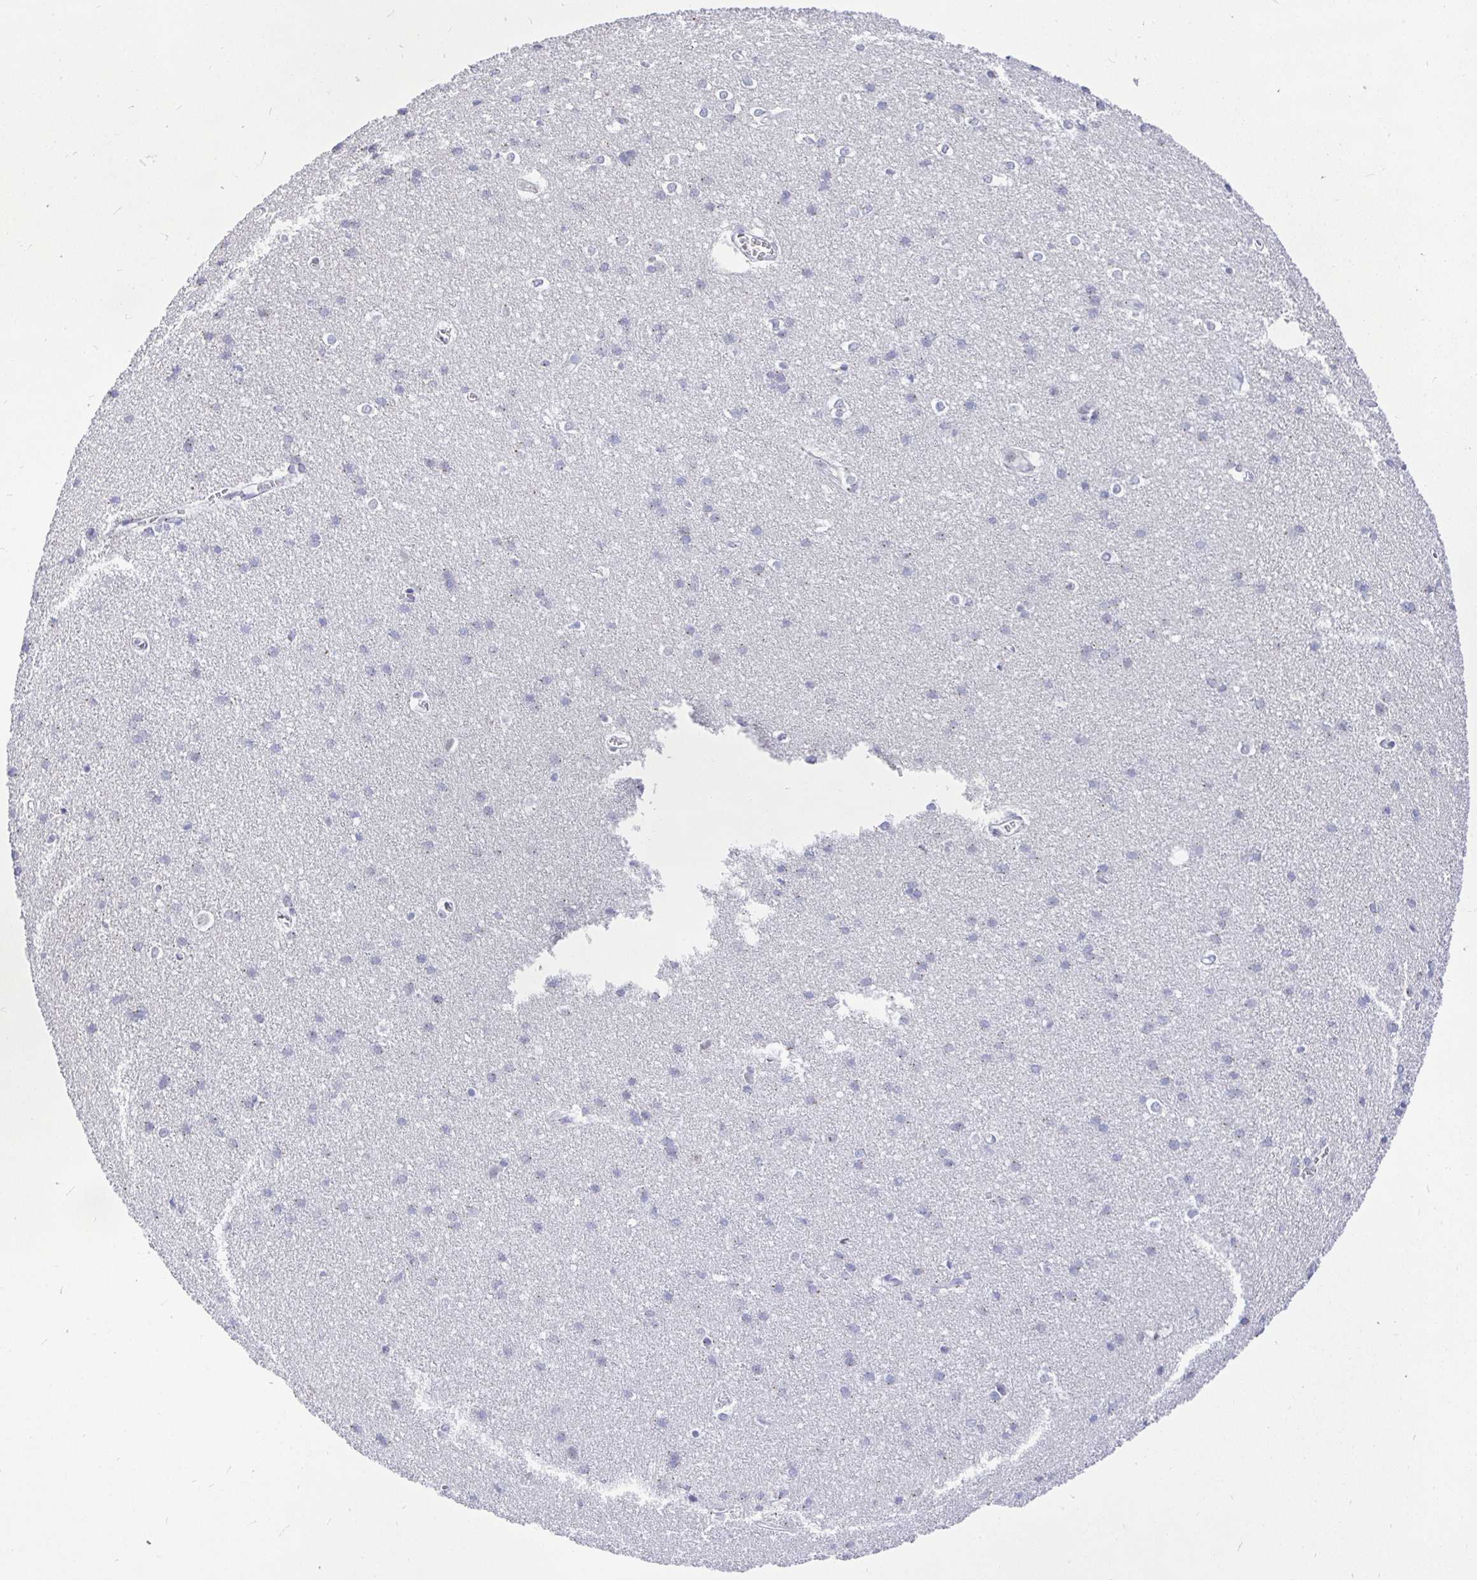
{"staining": {"intensity": "negative", "quantity": "none", "location": "none"}, "tissue": "cerebral cortex", "cell_type": "Endothelial cells", "image_type": "normal", "snomed": [{"axis": "morphology", "description": "Normal tissue, NOS"}, {"axis": "topography", "description": "Cerebral cortex"}], "caption": "This micrograph is of benign cerebral cortex stained with IHC to label a protein in brown with the nuclei are counter-stained blue. There is no positivity in endothelial cells. Brightfield microscopy of immunohistochemistry (IHC) stained with DAB (brown) and hematoxylin (blue), captured at high magnification.", "gene": "EZHIP", "patient": {"sex": "male", "age": 37}}